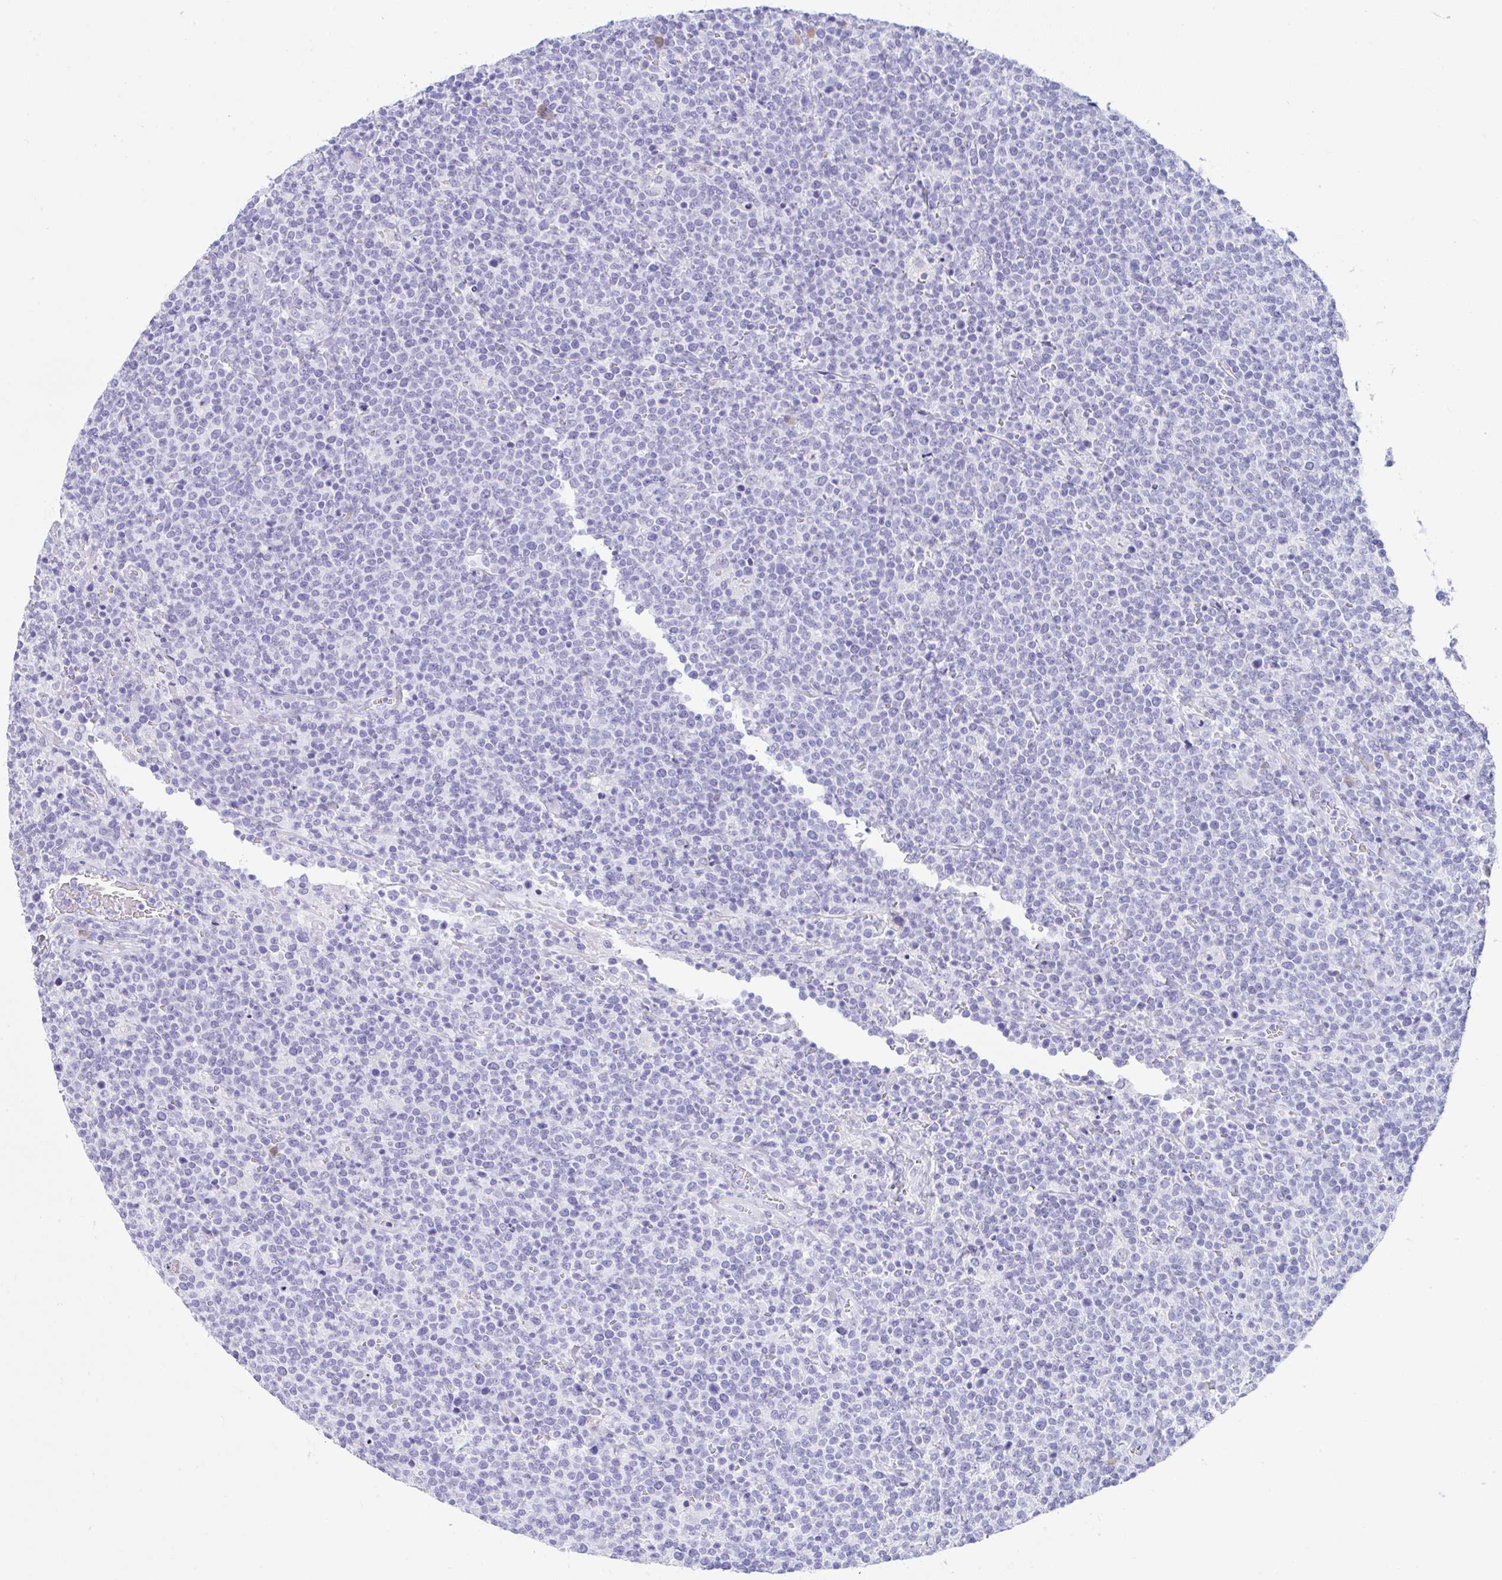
{"staining": {"intensity": "negative", "quantity": "none", "location": "none"}, "tissue": "lymphoma", "cell_type": "Tumor cells", "image_type": "cancer", "snomed": [{"axis": "morphology", "description": "Malignant lymphoma, non-Hodgkin's type, High grade"}, {"axis": "topography", "description": "Lymph node"}], "caption": "Tumor cells show no significant staining in malignant lymphoma, non-Hodgkin's type (high-grade). Brightfield microscopy of immunohistochemistry stained with DAB (brown) and hematoxylin (blue), captured at high magnification.", "gene": "SEL1L2", "patient": {"sex": "male", "age": 61}}